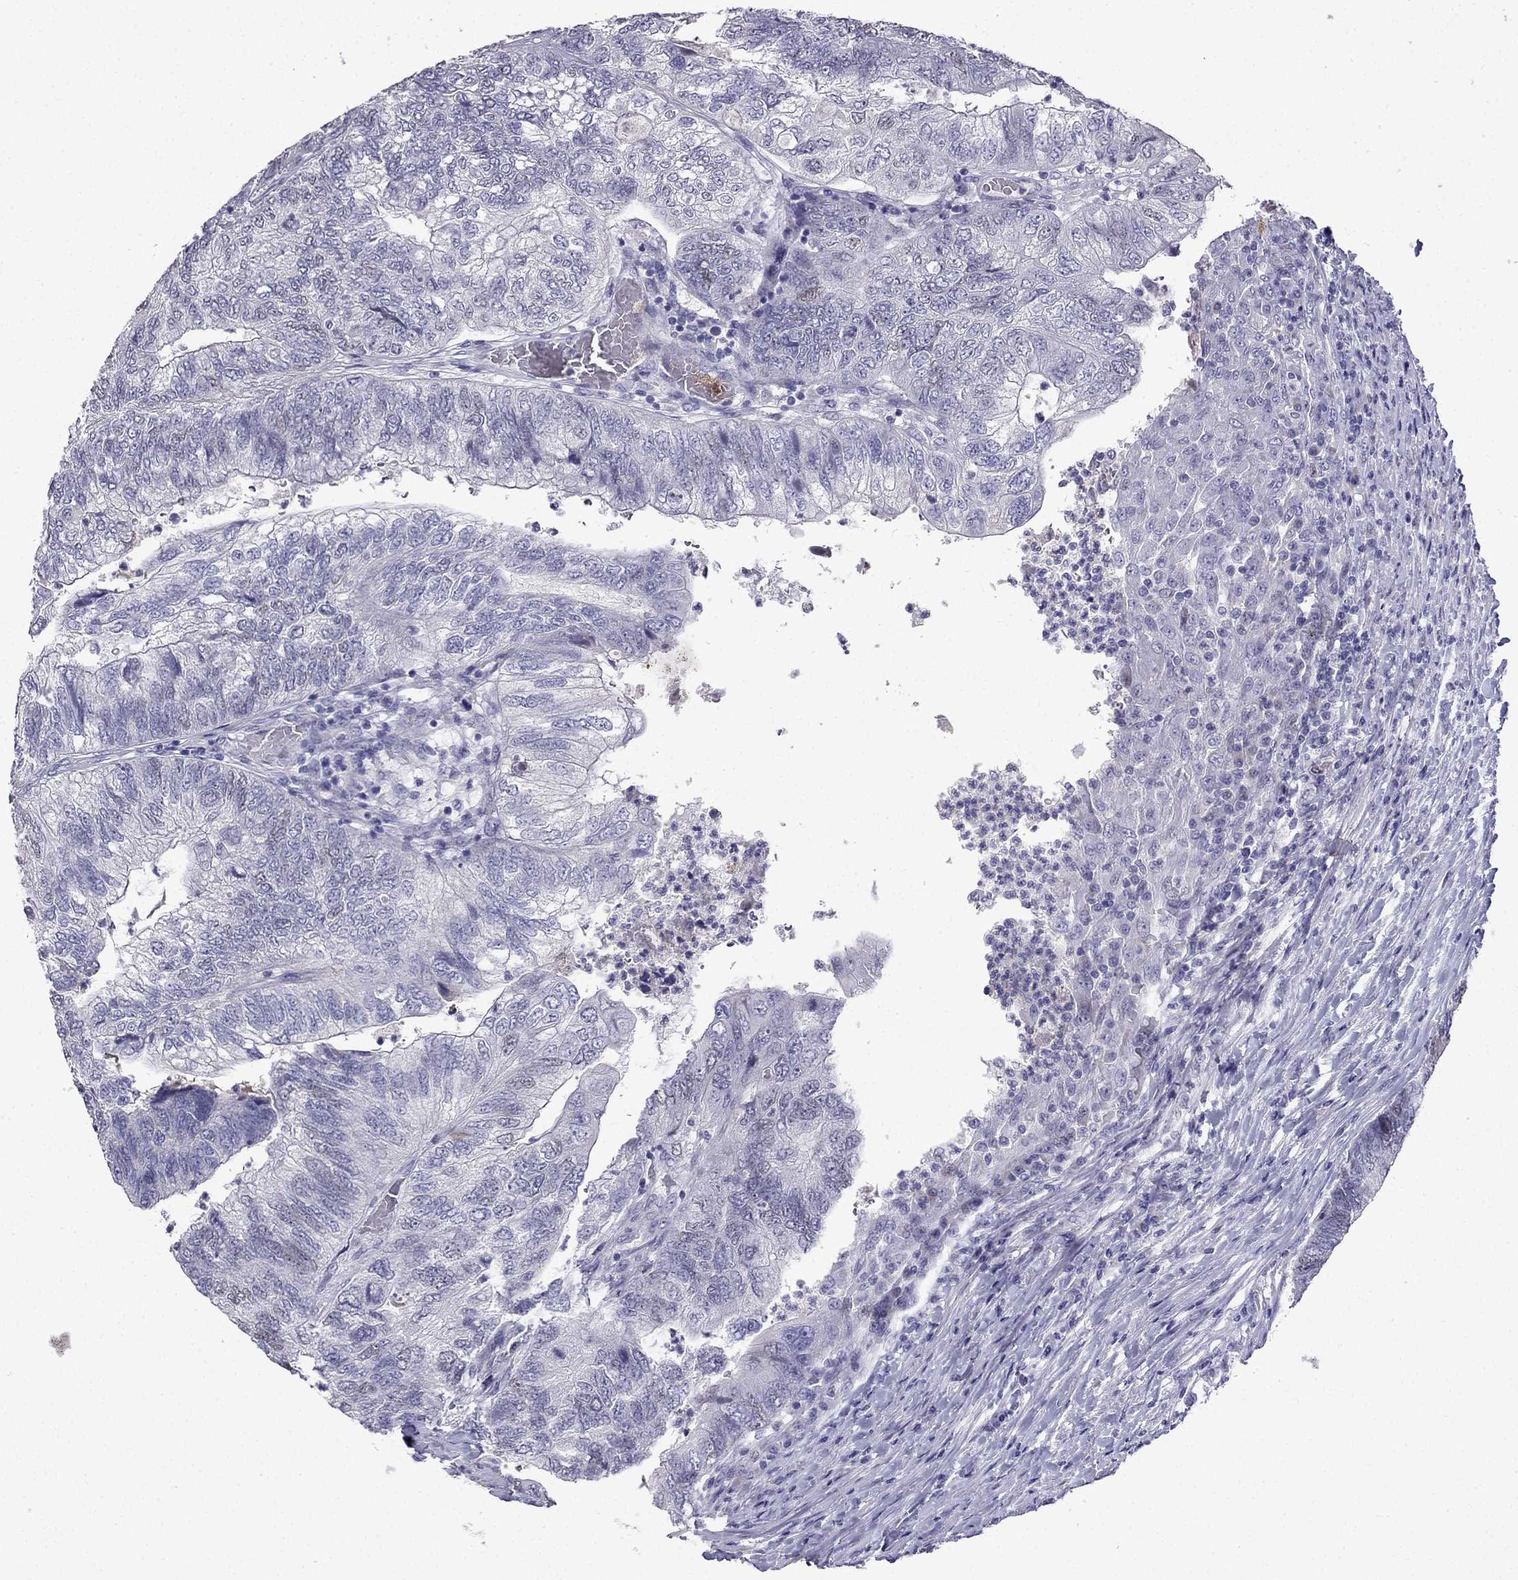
{"staining": {"intensity": "negative", "quantity": "none", "location": "none"}, "tissue": "colorectal cancer", "cell_type": "Tumor cells", "image_type": "cancer", "snomed": [{"axis": "morphology", "description": "Adenocarcinoma, NOS"}, {"axis": "topography", "description": "Colon"}], "caption": "High power microscopy histopathology image of an immunohistochemistry (IHC) image of adenocarcinoma (colorectal), revealing no significant staining in tumor cells.", "gene": "UHRF1", "patient": {"sex": "female", "age": 67}}